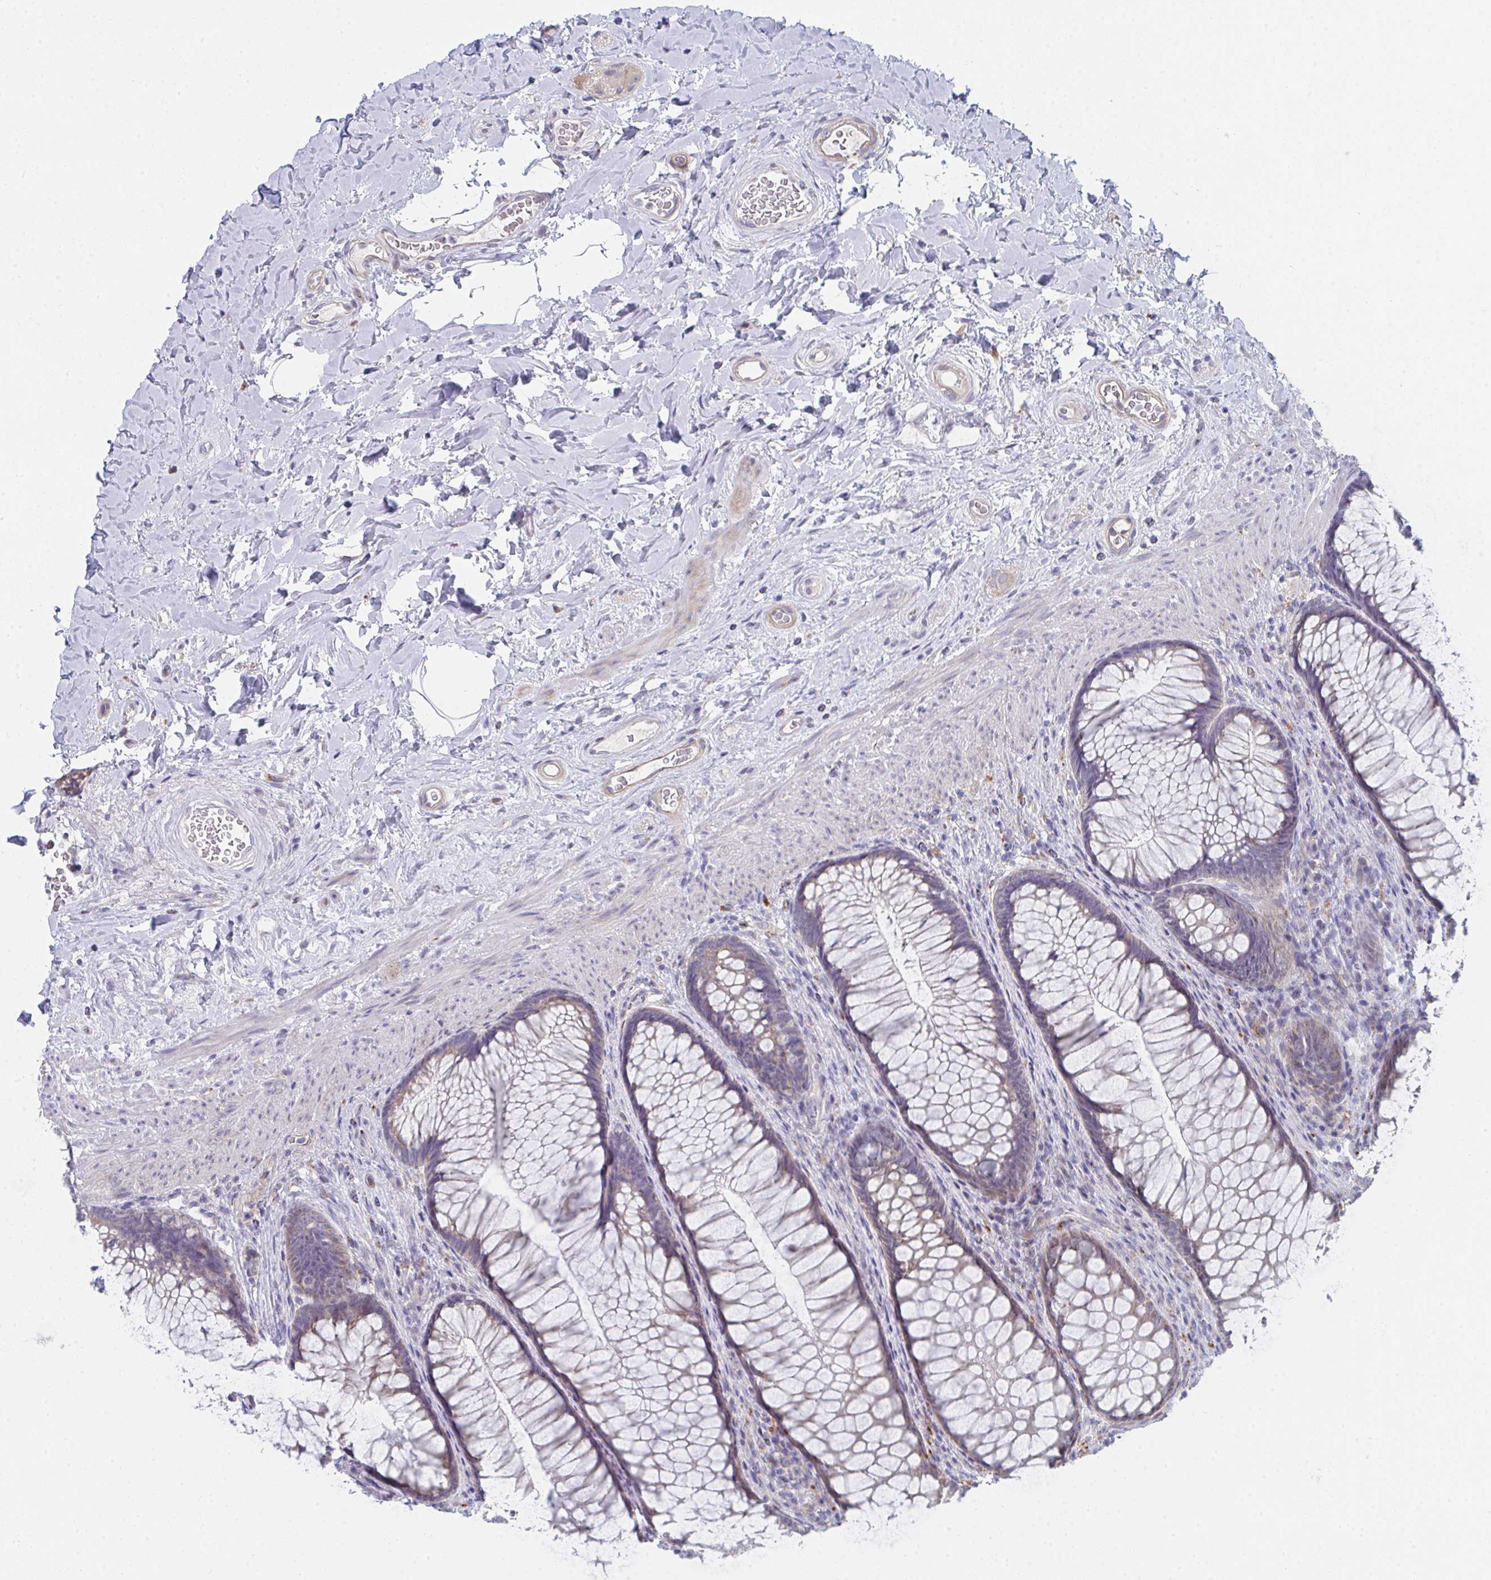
{"staining": {"intensity": "moderate", "quantity": "<25%", "location": "cytoplasmic/membranous"}, "tissue": "rectum", "cell_type": "Glandular cells", "image_type": "normal", "snomed": [{"axis": "morphology", "description": "Normal tissue, NOS"}, {"axis": "topography", "description": "Rectum"}], "caption": "Immunohistochemical staining of benign rectum displays moderate cytoplasmic/membranous protein staining in about <25% of glandular cells.", "gene": "VWDE", "patient": {"sex": "male", "age": 53}}